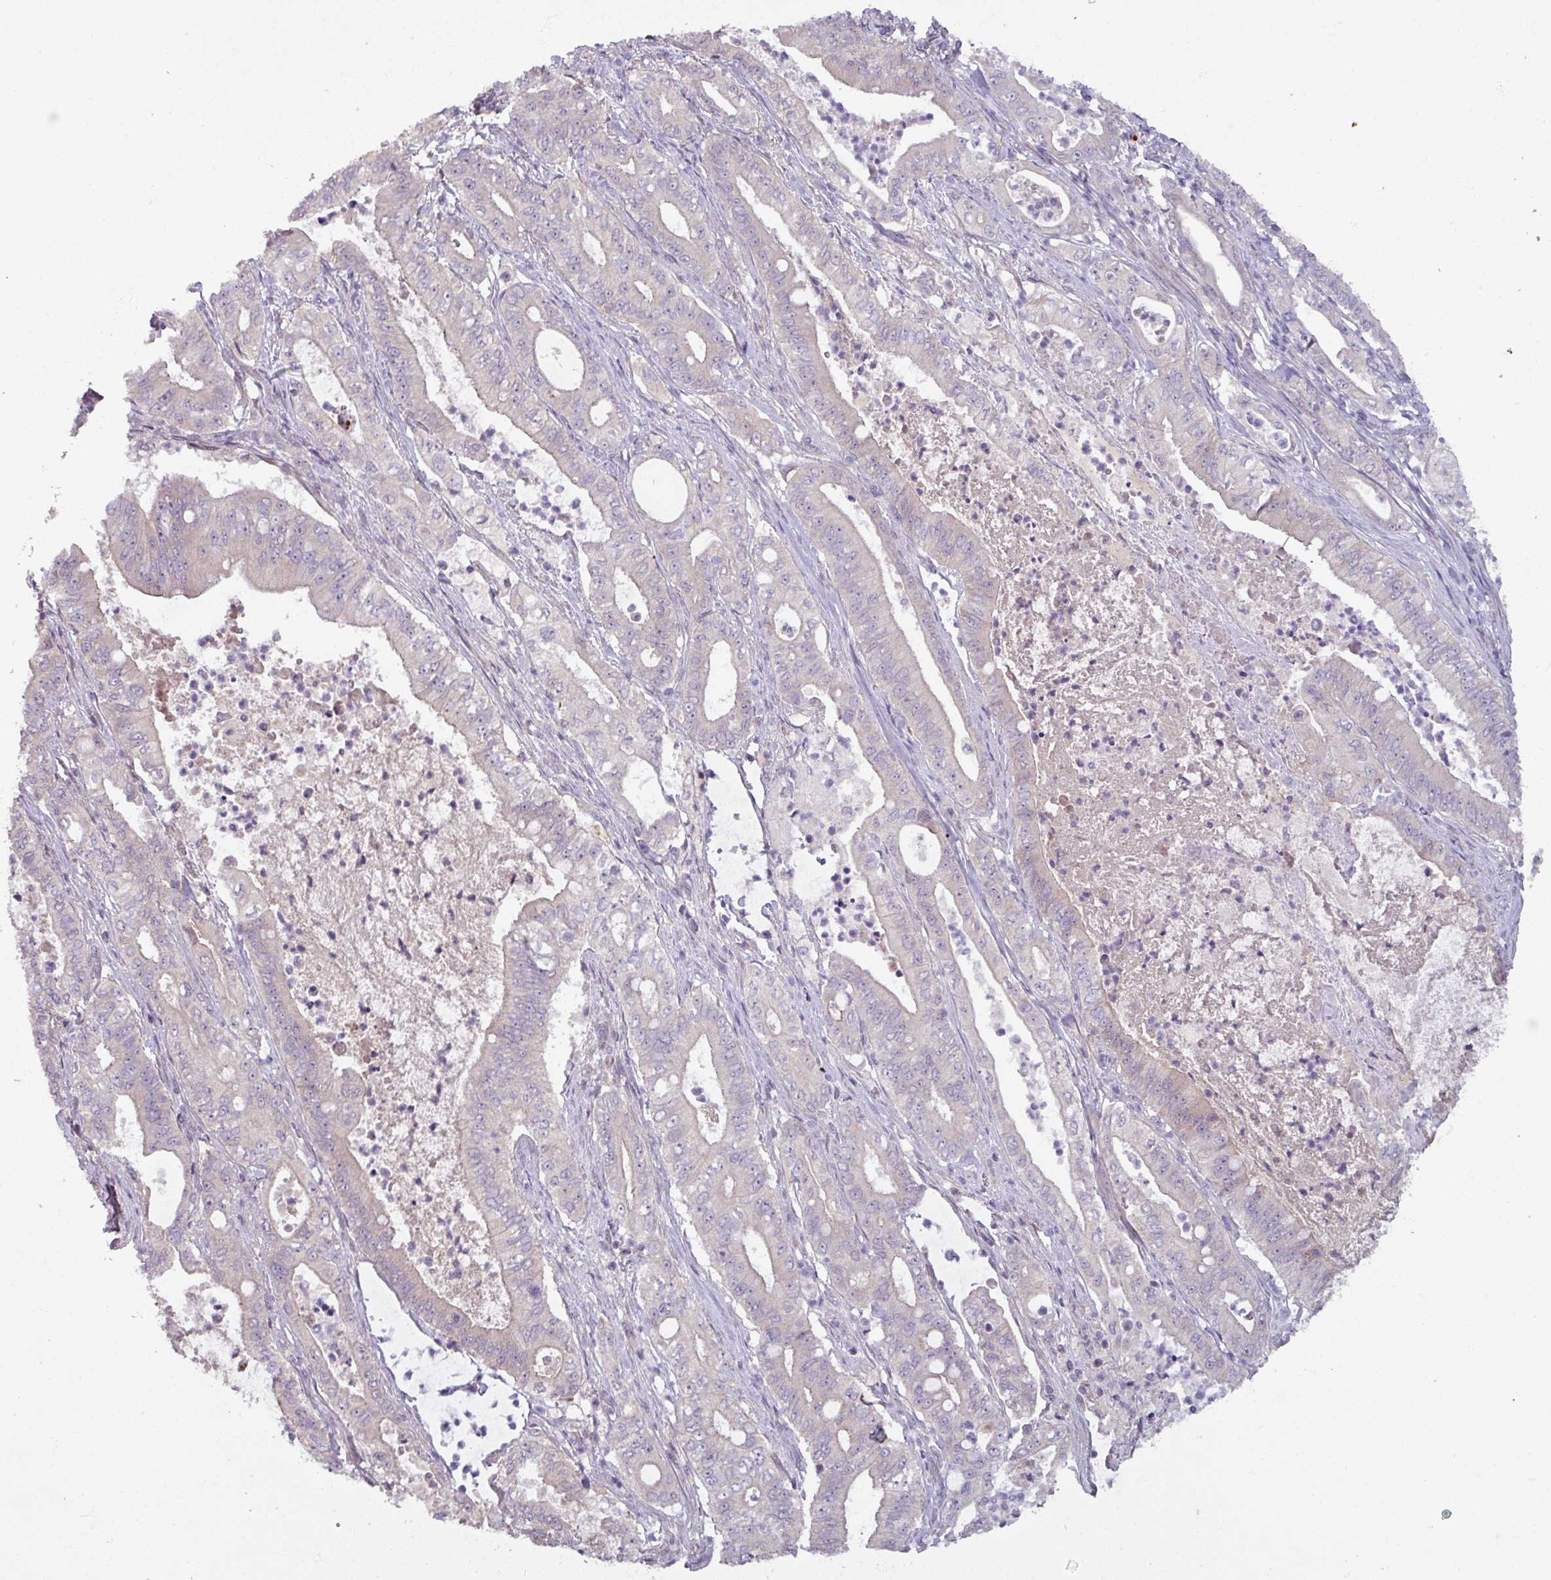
{"staining": {"intensity": "negative", "quantity": "none", "location": "none"}, "tissue": "pancreatic cancer", "cell_type": "Tumor cells", "image_type": "cancer", "snomed": [{"axis": "morphology", "description": "Adenocarcinoma, NOS"}, {"axis": "topography", "description": "Pancreas"}], "caption": "Tumor cells are negative for brown protein staining in pancreatic cancer (adenocarcinoma).", "gene": "OGFOD3", "patient": {"sex": "male", "age": 71}}